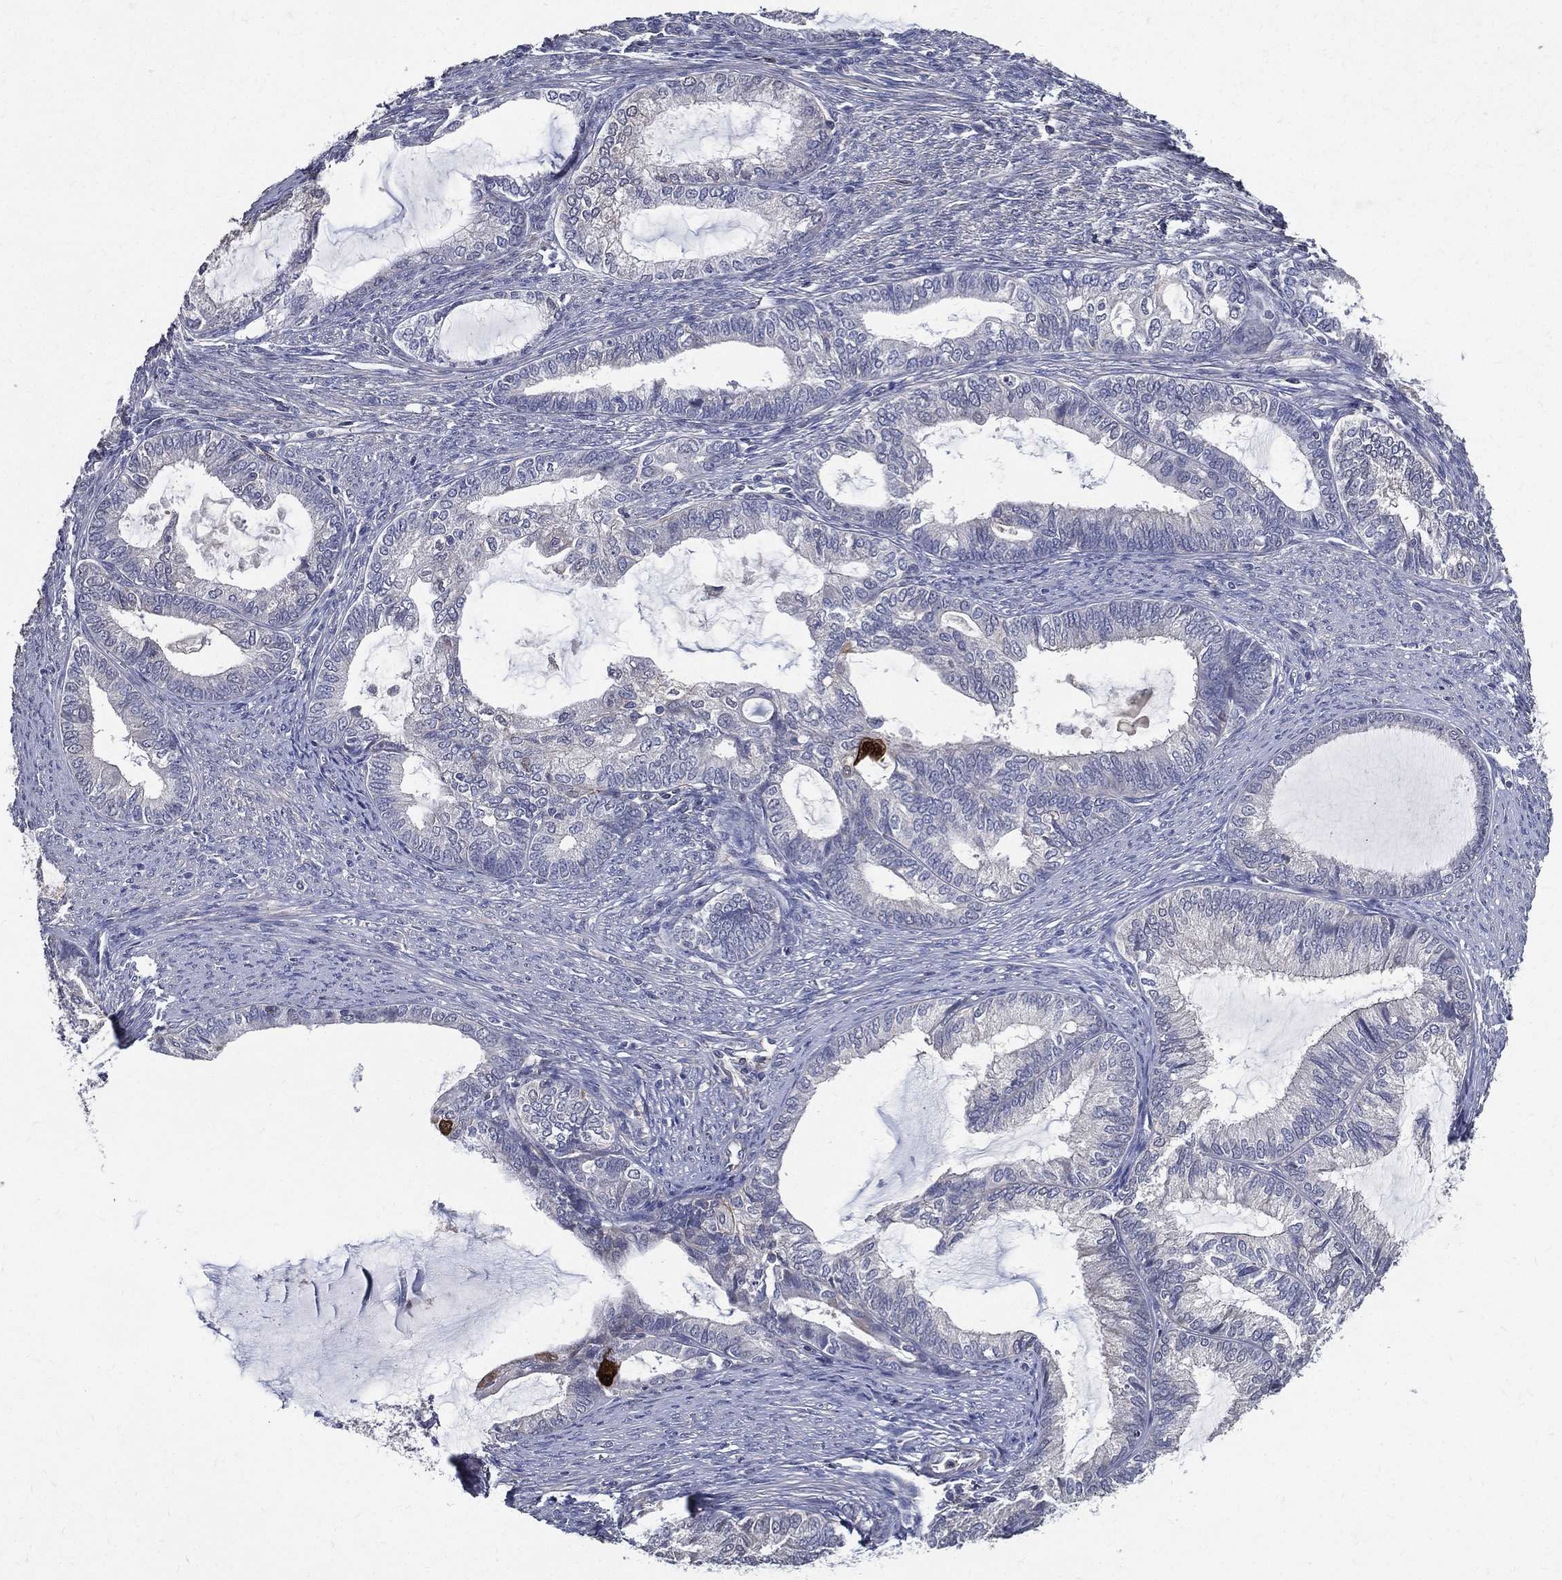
{"staining": {"intensity": "negative", "quantity": "none", "location": "none"}, "tissue": "endometrial cancer", "cell_type": "Tumor cells", "image_type": "cancer", "snomed": [{"axis": "morphology", "description": "Adenocarcinoma, NOS"}, {"axis": "topography", "description": "Endometrium"}], "caption": "This is an immunohistochemistry image of adenocarcinoma (endometrial). There is no staining in tumor cells.", "gene": "SERPINB2", "patient": {"sex": "female", "age": 86}}